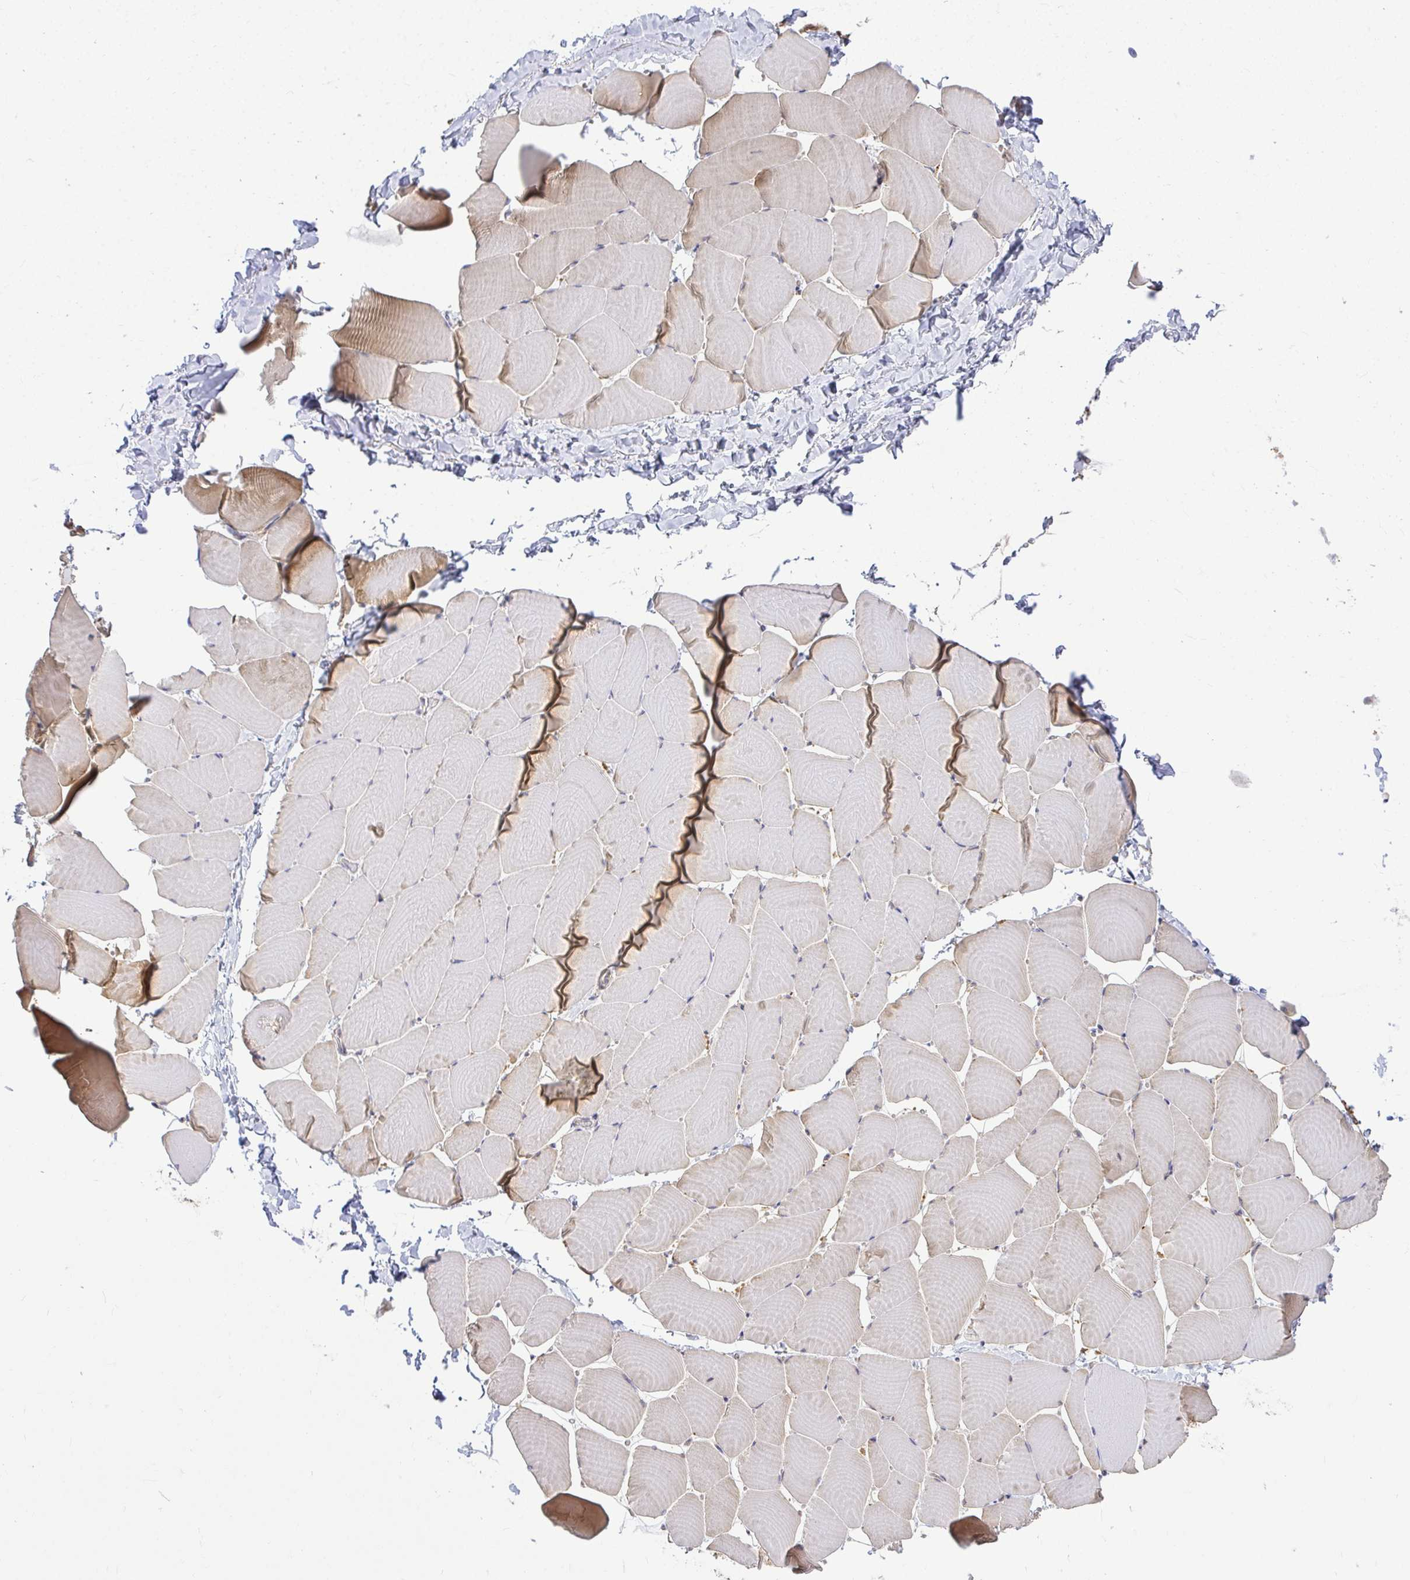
{"staining": {"intensity": "moderate", "quantity": "25%-75%", "location": "cytoplasmic/membranous"}, "tissue": "skeletal muscle", "cell_type": "Myocytes", "image_type": "normal", "snomed": [{"axis": "morphology", "description": "Normal tissue, NOS"}, {"axis": "topography", "description": "Skeletal muscle"}], "caption": "An IHC histopathology image of unremarkable tissue is shown. Protein staining in brown labels moderate cytoplasmic/membranous positivity in skeletal muscle within myocytes. The protein is stained brown, and the nuclei are stained in blue (DAB (3,3'-diaminobenzidine) IHC with brightfield microscopy, high magnification).", "gene": "HDHD2", "patient": {"sex": "male", "age": 25}}